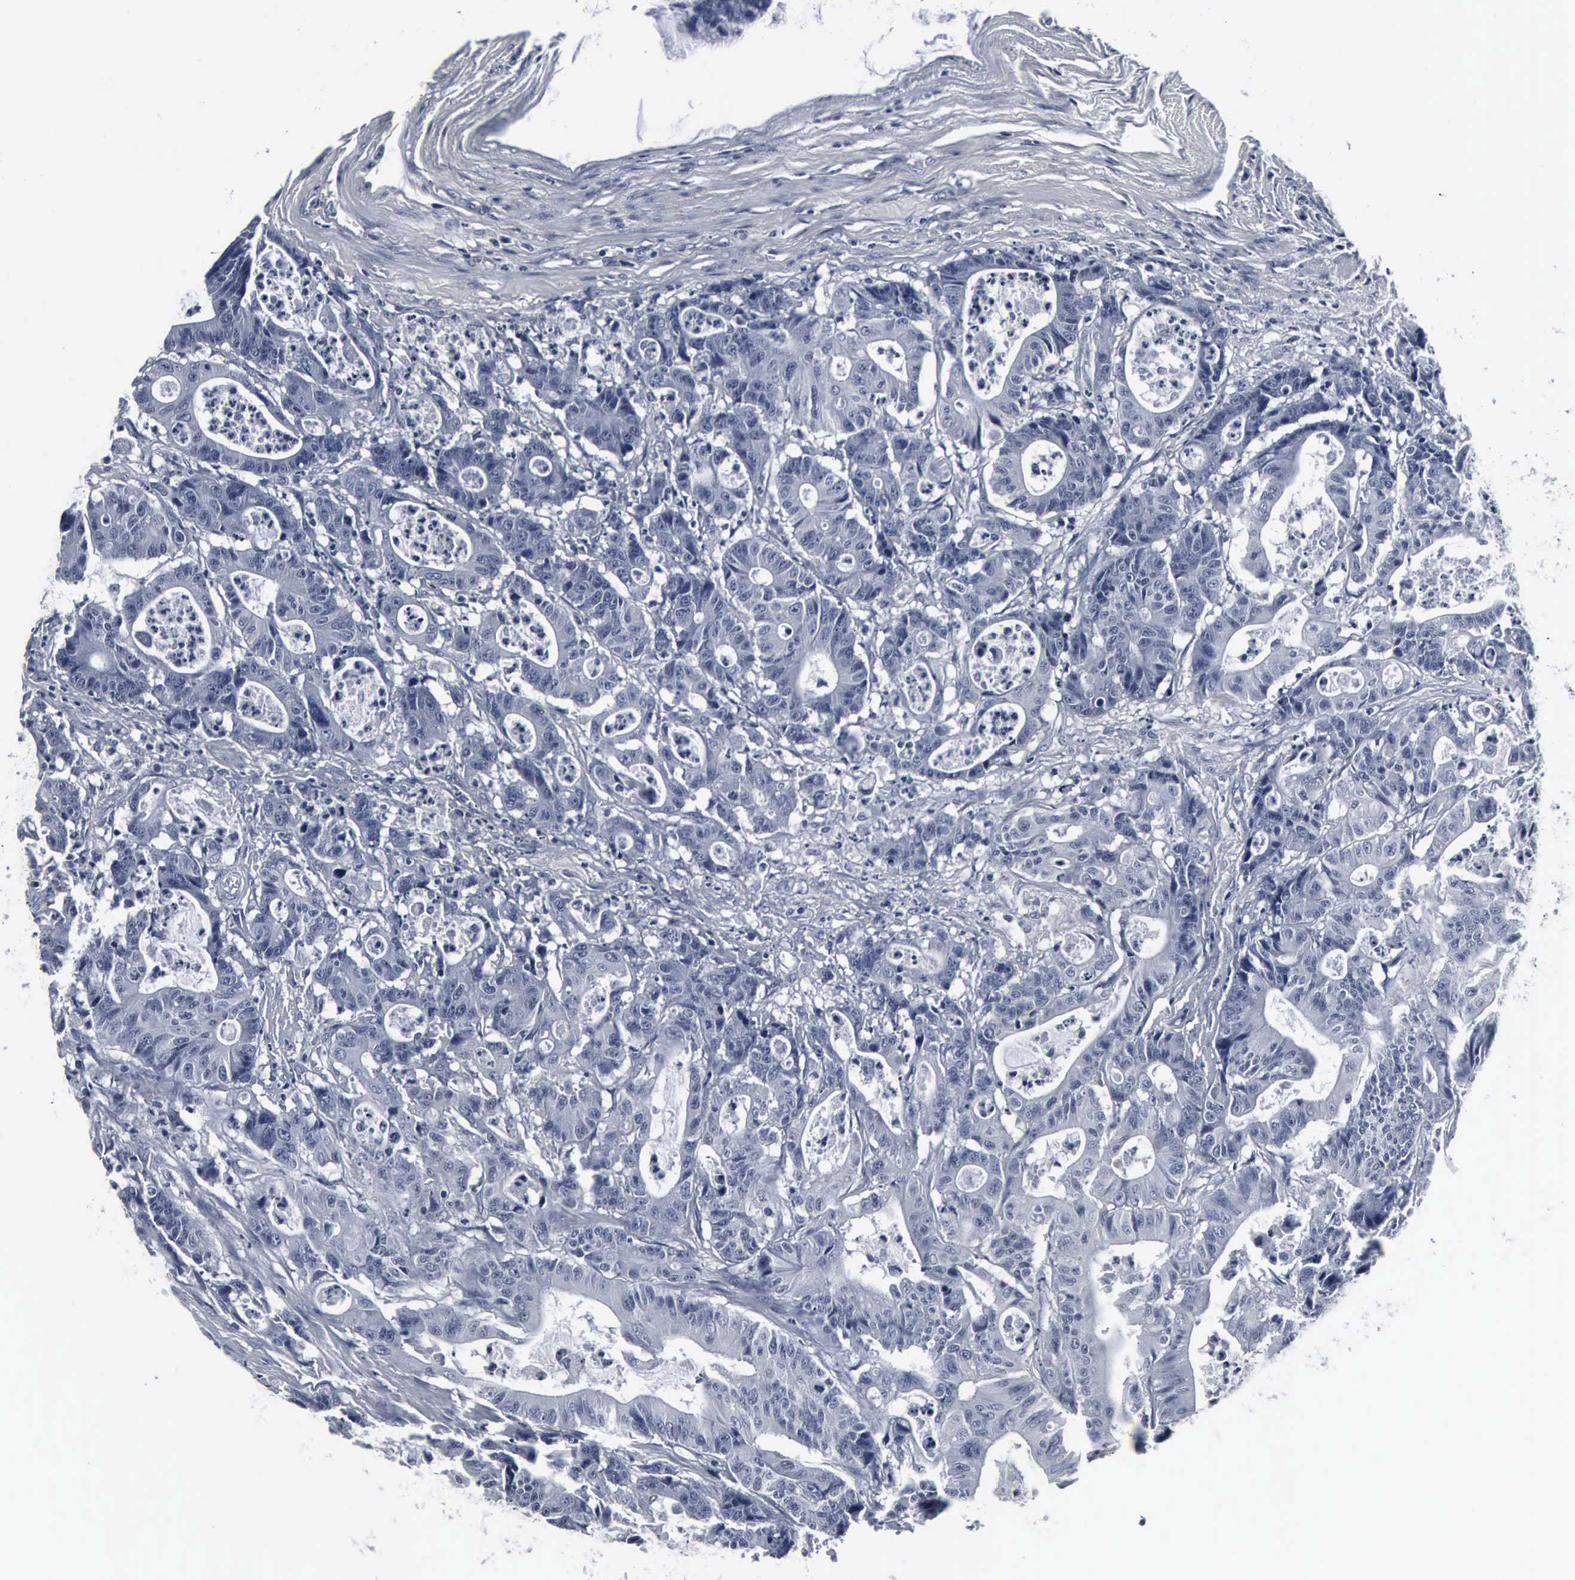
{"staining": {"intensity": "negative", "quantity": "none", "location": "none"}, "tissue": "colorectal cancer", "cell_type": "Tumor cells", "image_type": "cancer", "snomed": [{"axis": "morphology", "description": "Adenocarcinoma, NOS"}, {"axis": "topography", "description": "Colon"}], "caption": "The histopathology image exhibits no staining of tumor cells in colorectal cancer.", "gene": "SNAP25", "patient": {"sex": "female", "age": 84}}